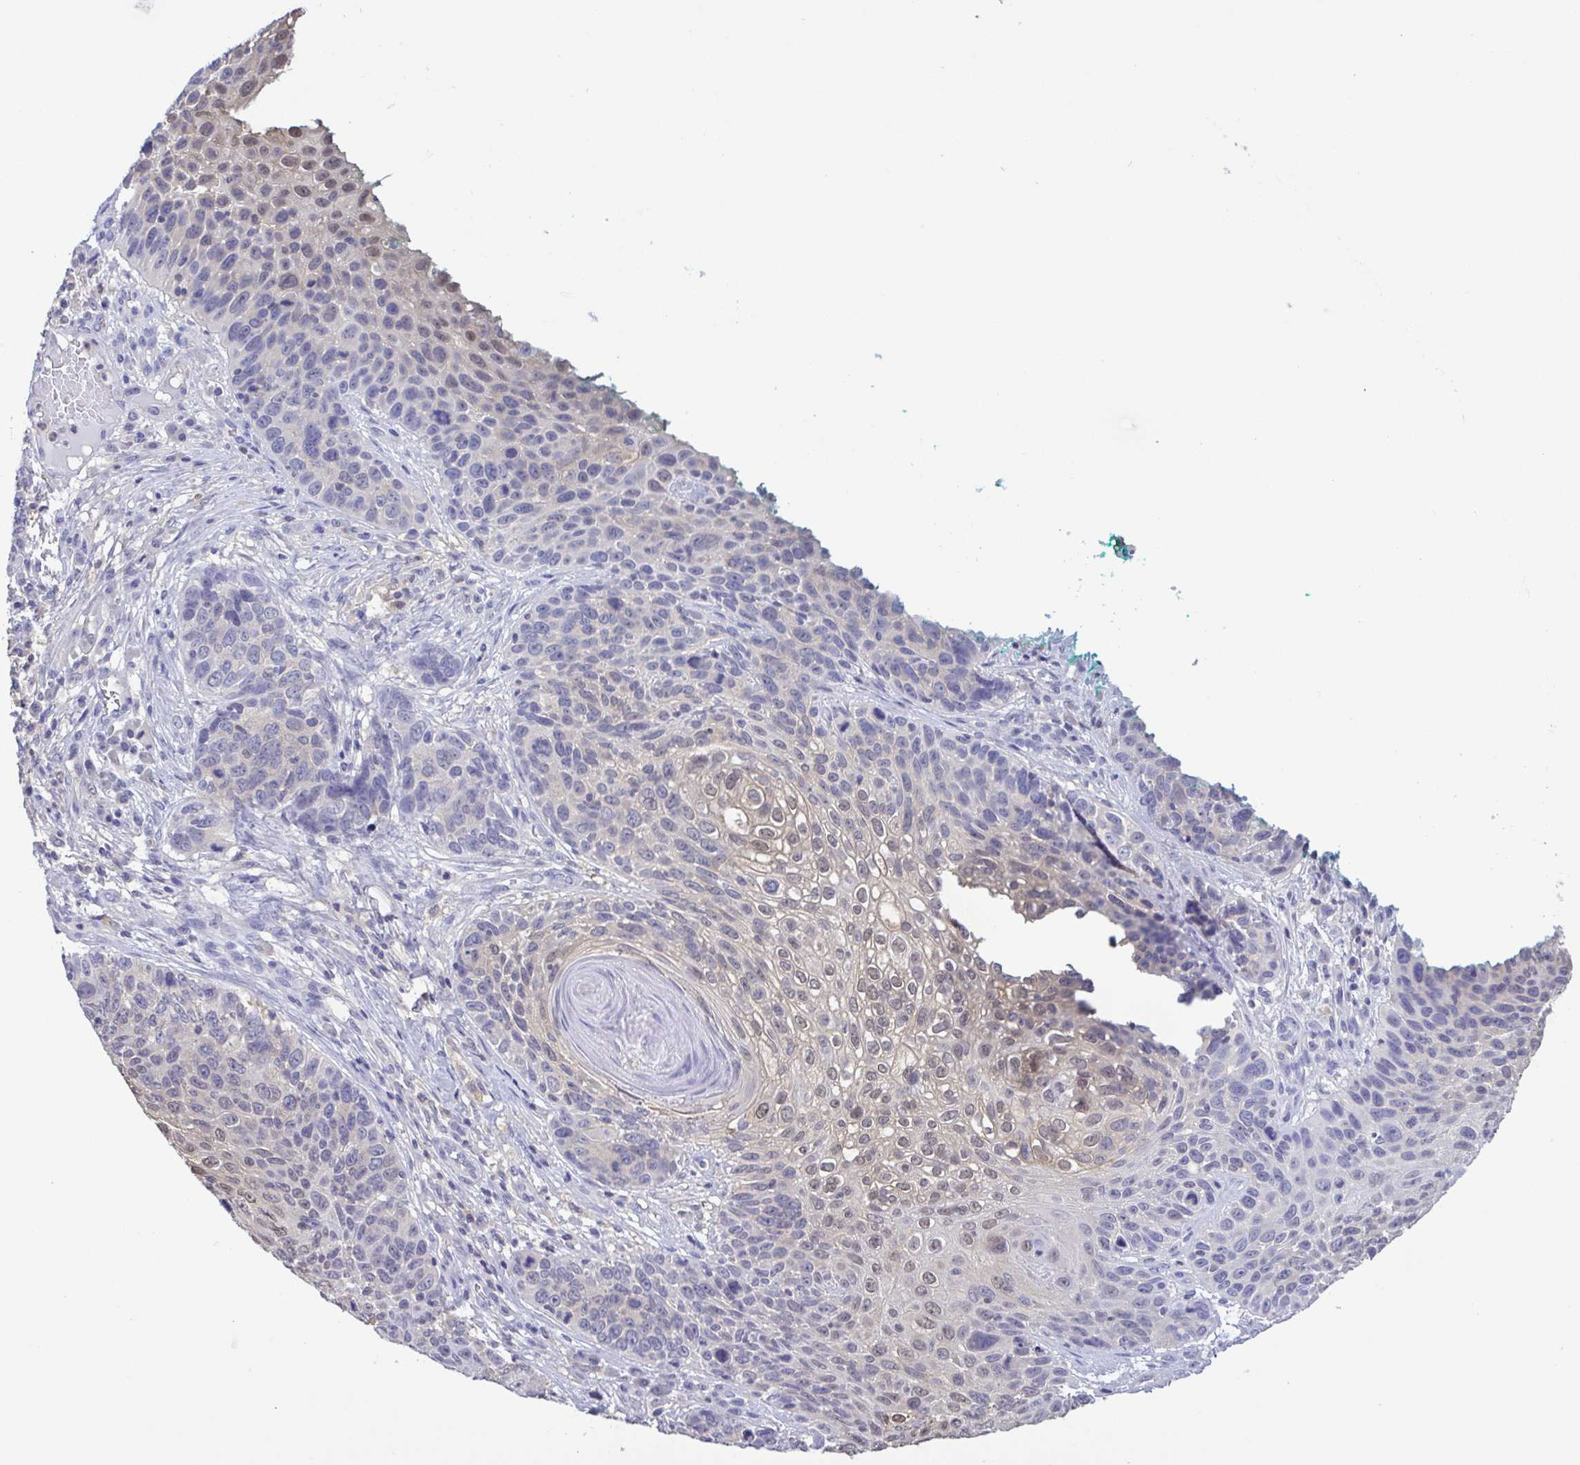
{"staining": {"intensity": "negative", "quantity": "none", "location": "none"}, "tissue": "skin cancer", "cell_type": "Tumor cells", "image_type": "cancer", "snomed": [{"axis": "morphology", "description": "Squamous cell carcinoma, NOS"}, {"axis": "topography", "description": "Skin"}], "caption": "Tumor cells are negative for brown protein staining in squamous cell carcinoma (skin). (Brightfield microscopy of DAB immunohistochemistry at high magnification).", "gene": "LDHC", "patient": {"sex": "male", "age": 92}}